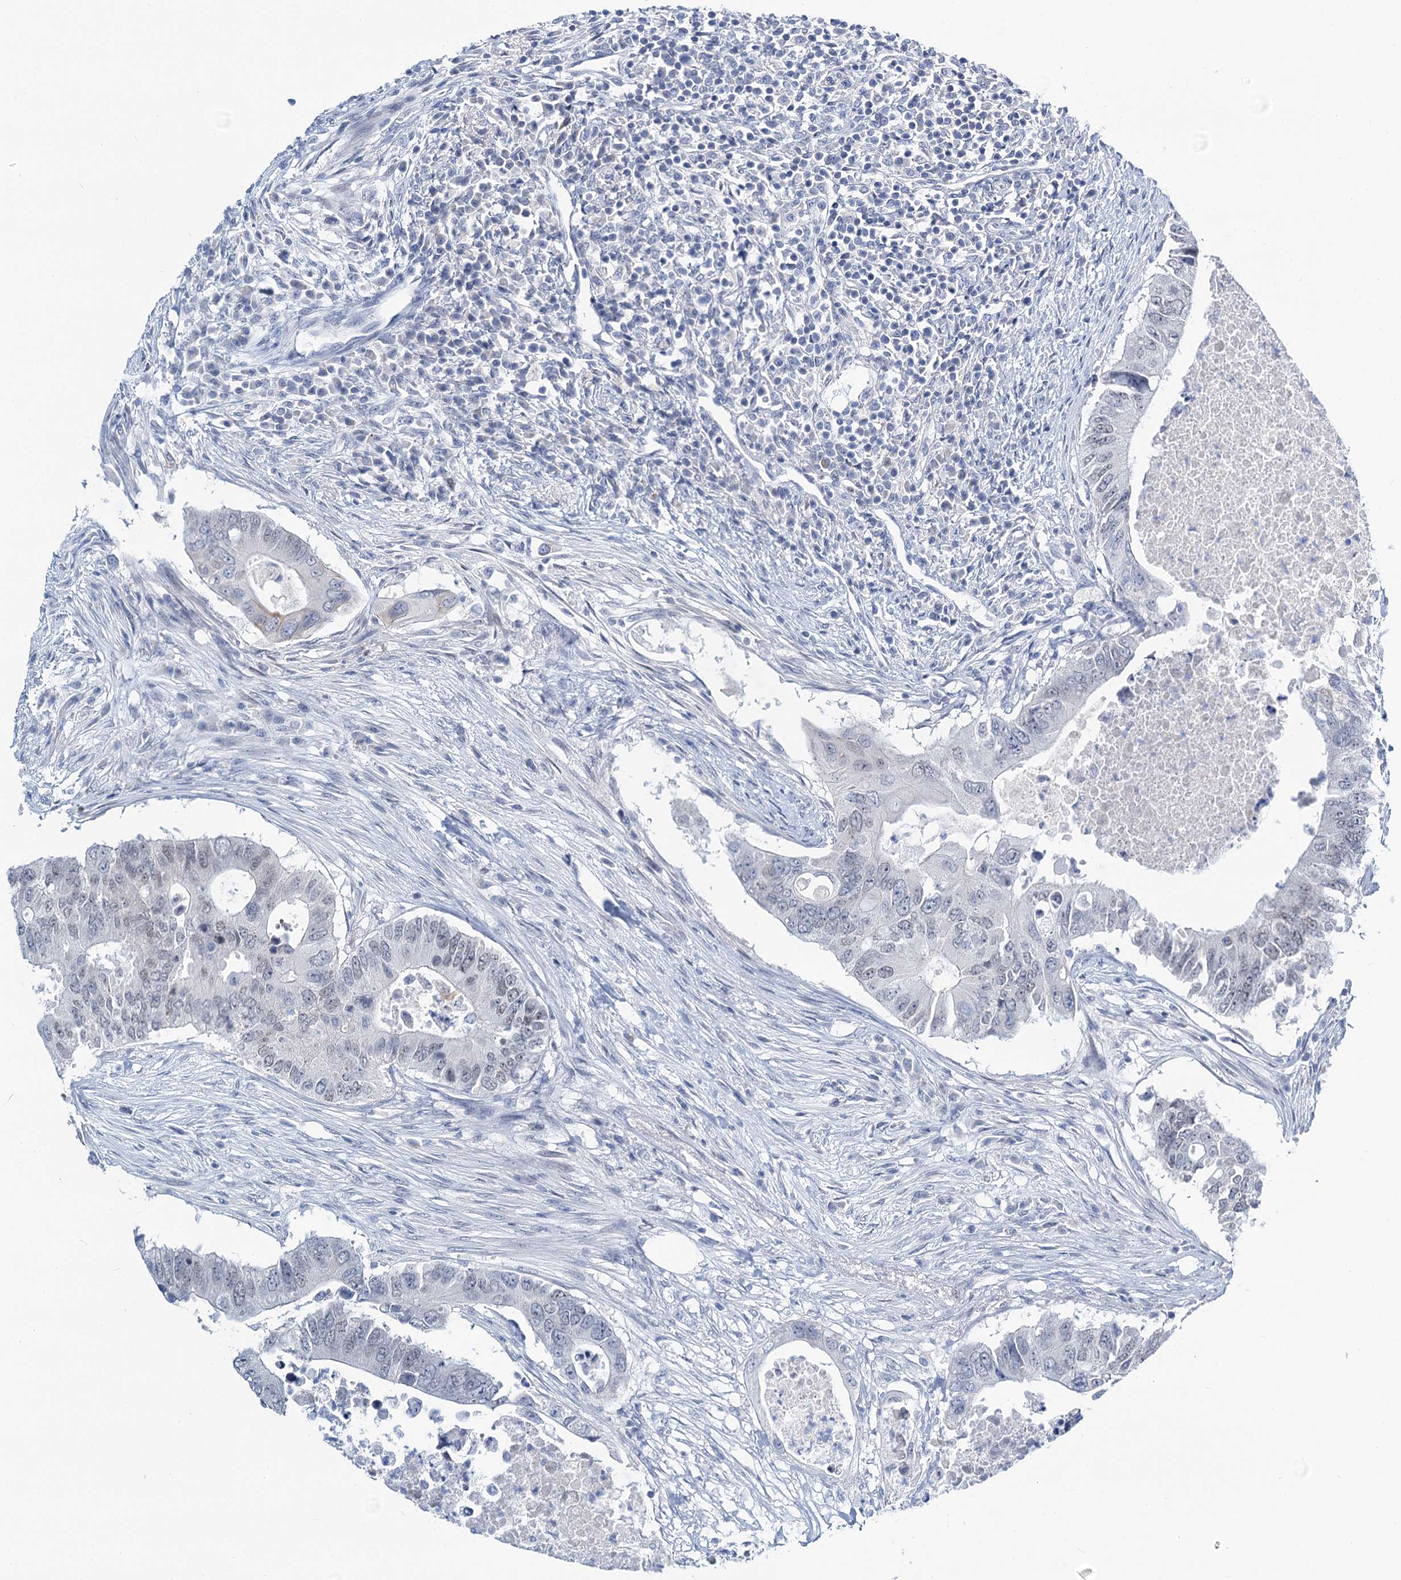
{"staining": {"intensity": "weak", "quantity": "<25%", "location": "nuclear"}, "tissue": "colorectal cancer", "cell_type": "Tumor cells", "image_type": "cancer", "snomed": [{"axis": "morphology", "description": "Adenocarcinoma, NOS"}, {"axis": "topography", "description": "Colon"}], "caption": "Tumor cells are negative for brown protein staining in colorectal cancer.", "gene": "TOX3", "patient": {"sex": "male", "age": 71}}